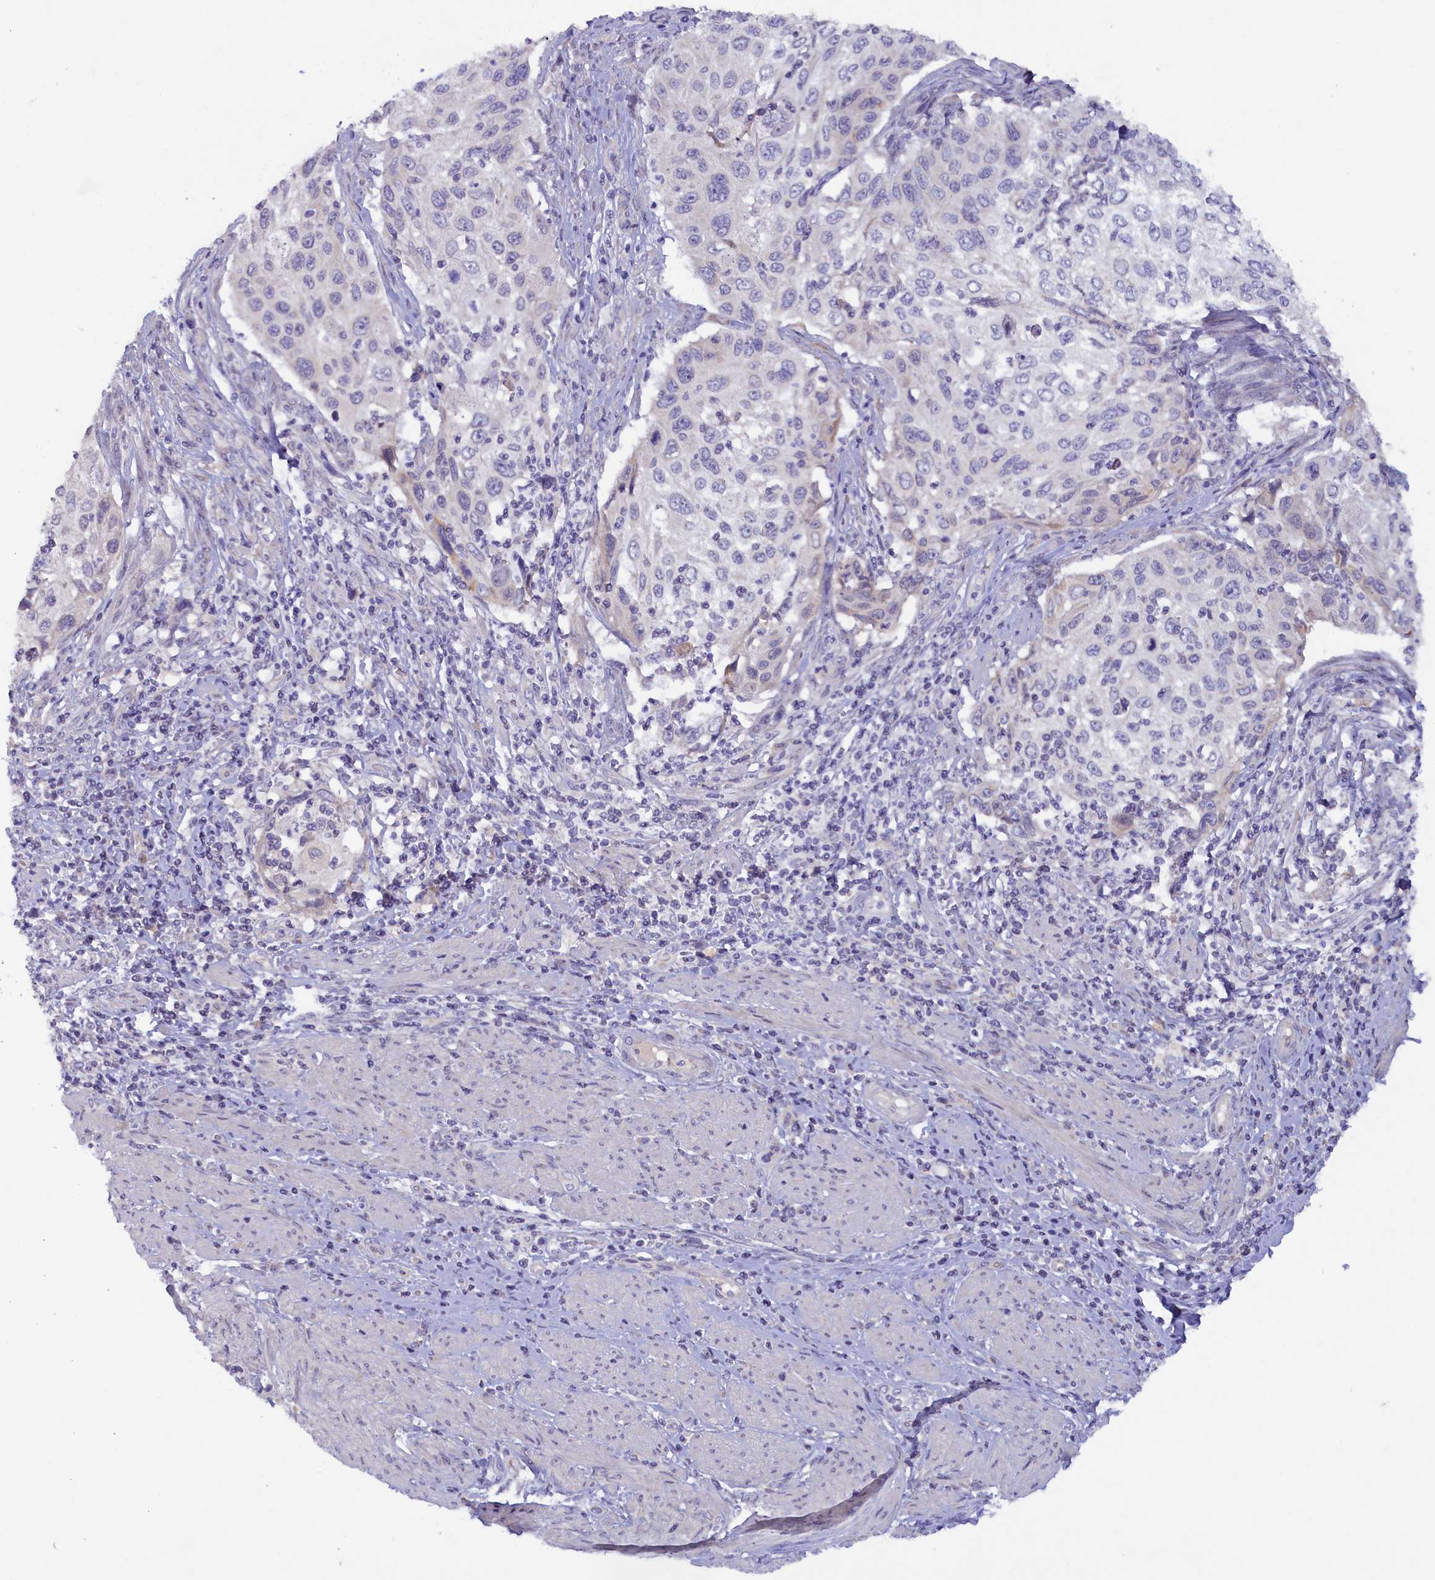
{"staining": {"intensity": "negative", "quantity": "none", "location": "none"}, "tissue": "cervical cancer", "cell_type": "Tumor cells", "image_type": "cancer", "snomed": [{"axis": "morphology", "description": "Squamous cell carcinoma, NOS"}, {"axis": "topography", "description": "Cervix"}], "caption": "Image shows no protein staining in tumor cells of cervical squamous cell carcinoma tissue.", "gene": "ZSWIM4", "patient": {"sex": "female", "age": 70}}